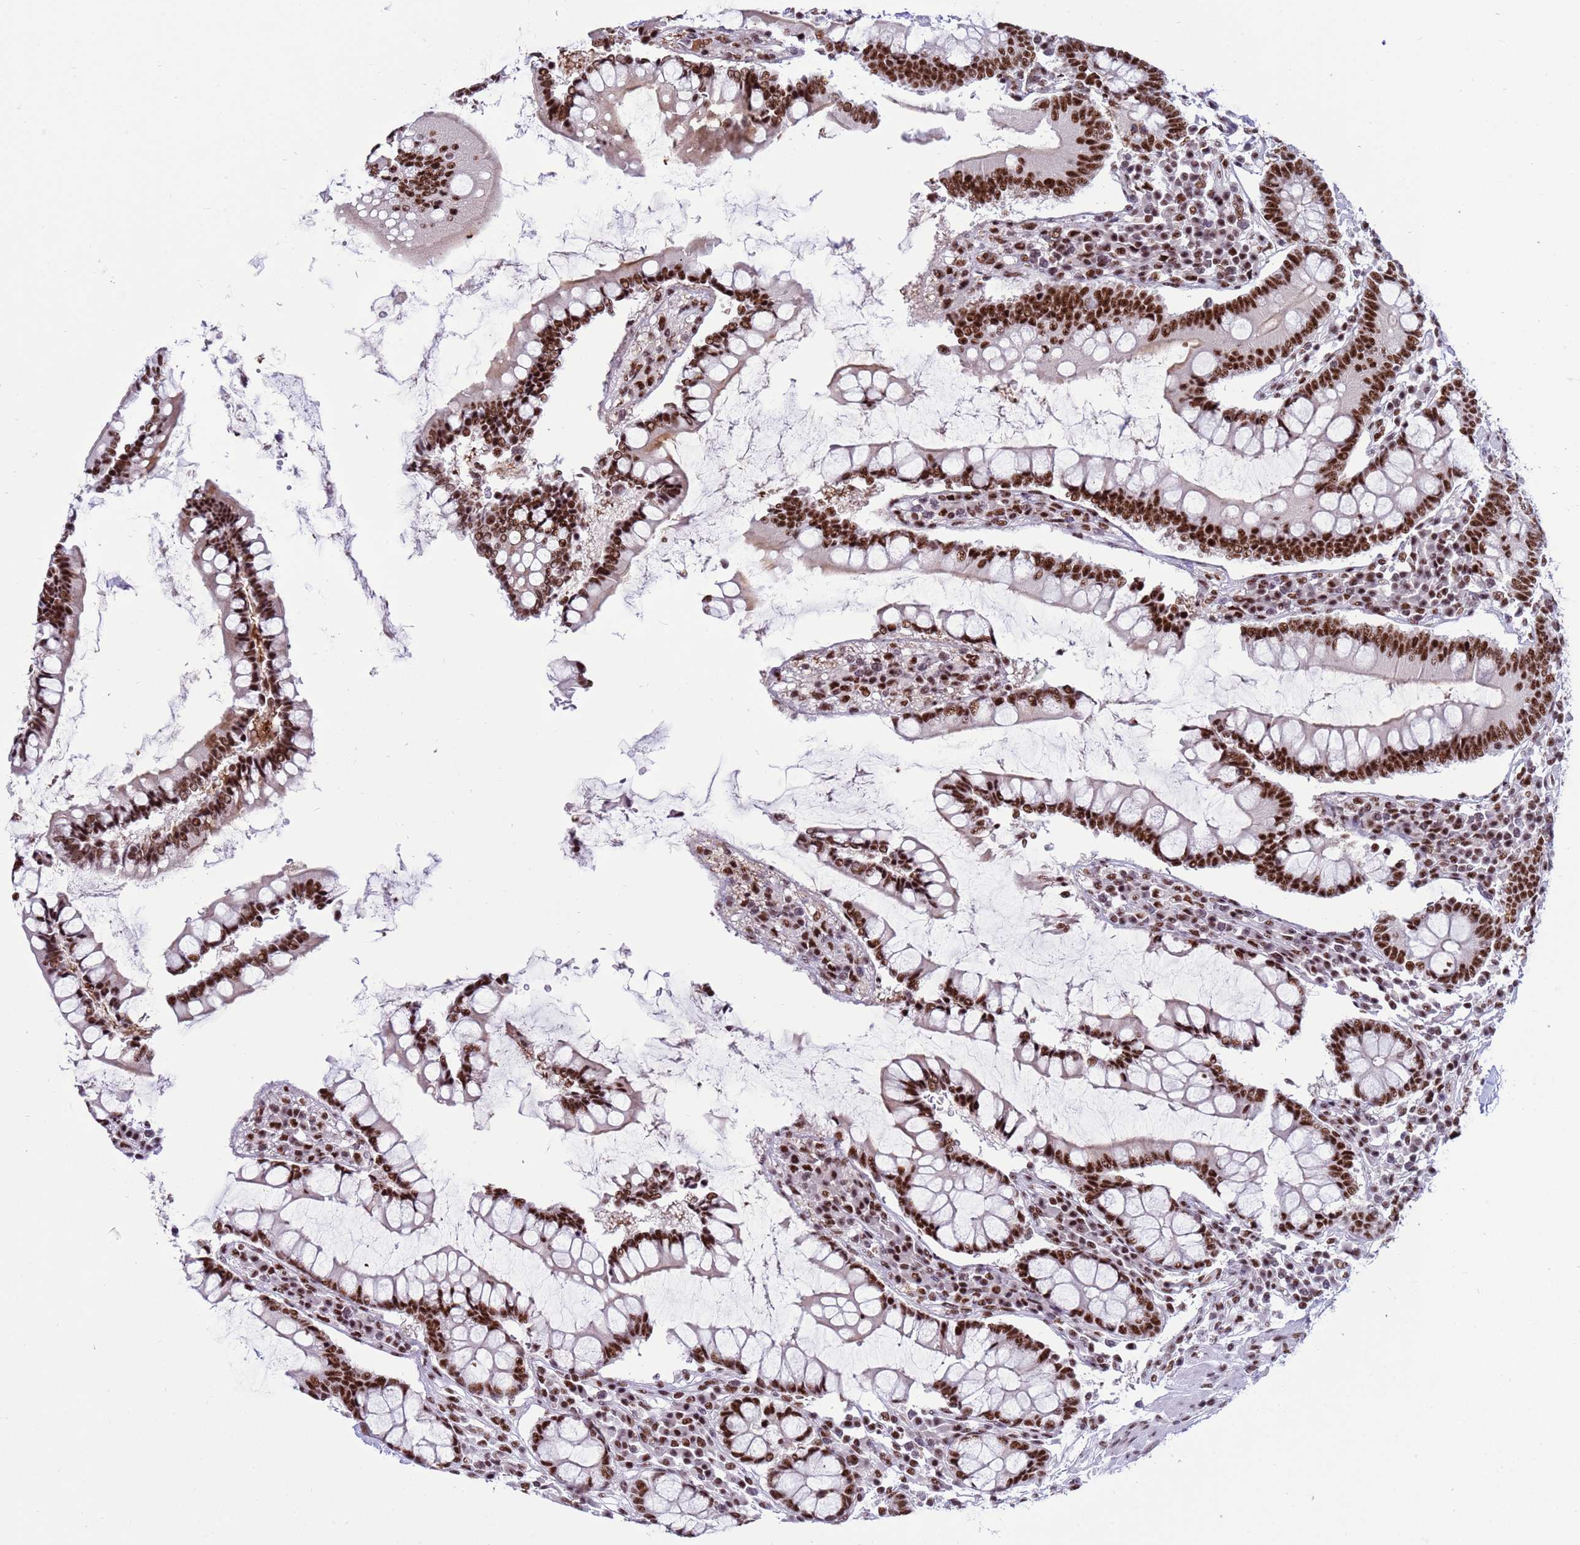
{"staining": {"intensity": "strong", "quantity": ">75%", "location": "nuclear"}, "tissue": "colon", "cell_type": "Endothelial cells", "image_type": "normal", "snomed": [{"axis": "morphology", "description": "Normal tissue, NOS"}, {"axis": "topography", "description": "Colon"}], "caption": "Protein analysis of benign colon demonstrates strong nuclear staining in about >75% of endothelial cells. Ihc stains the protein in brown and the nuclei are stained blue.", "gene": "THOC2", "patient": {"sex": "female", "age": 79}}